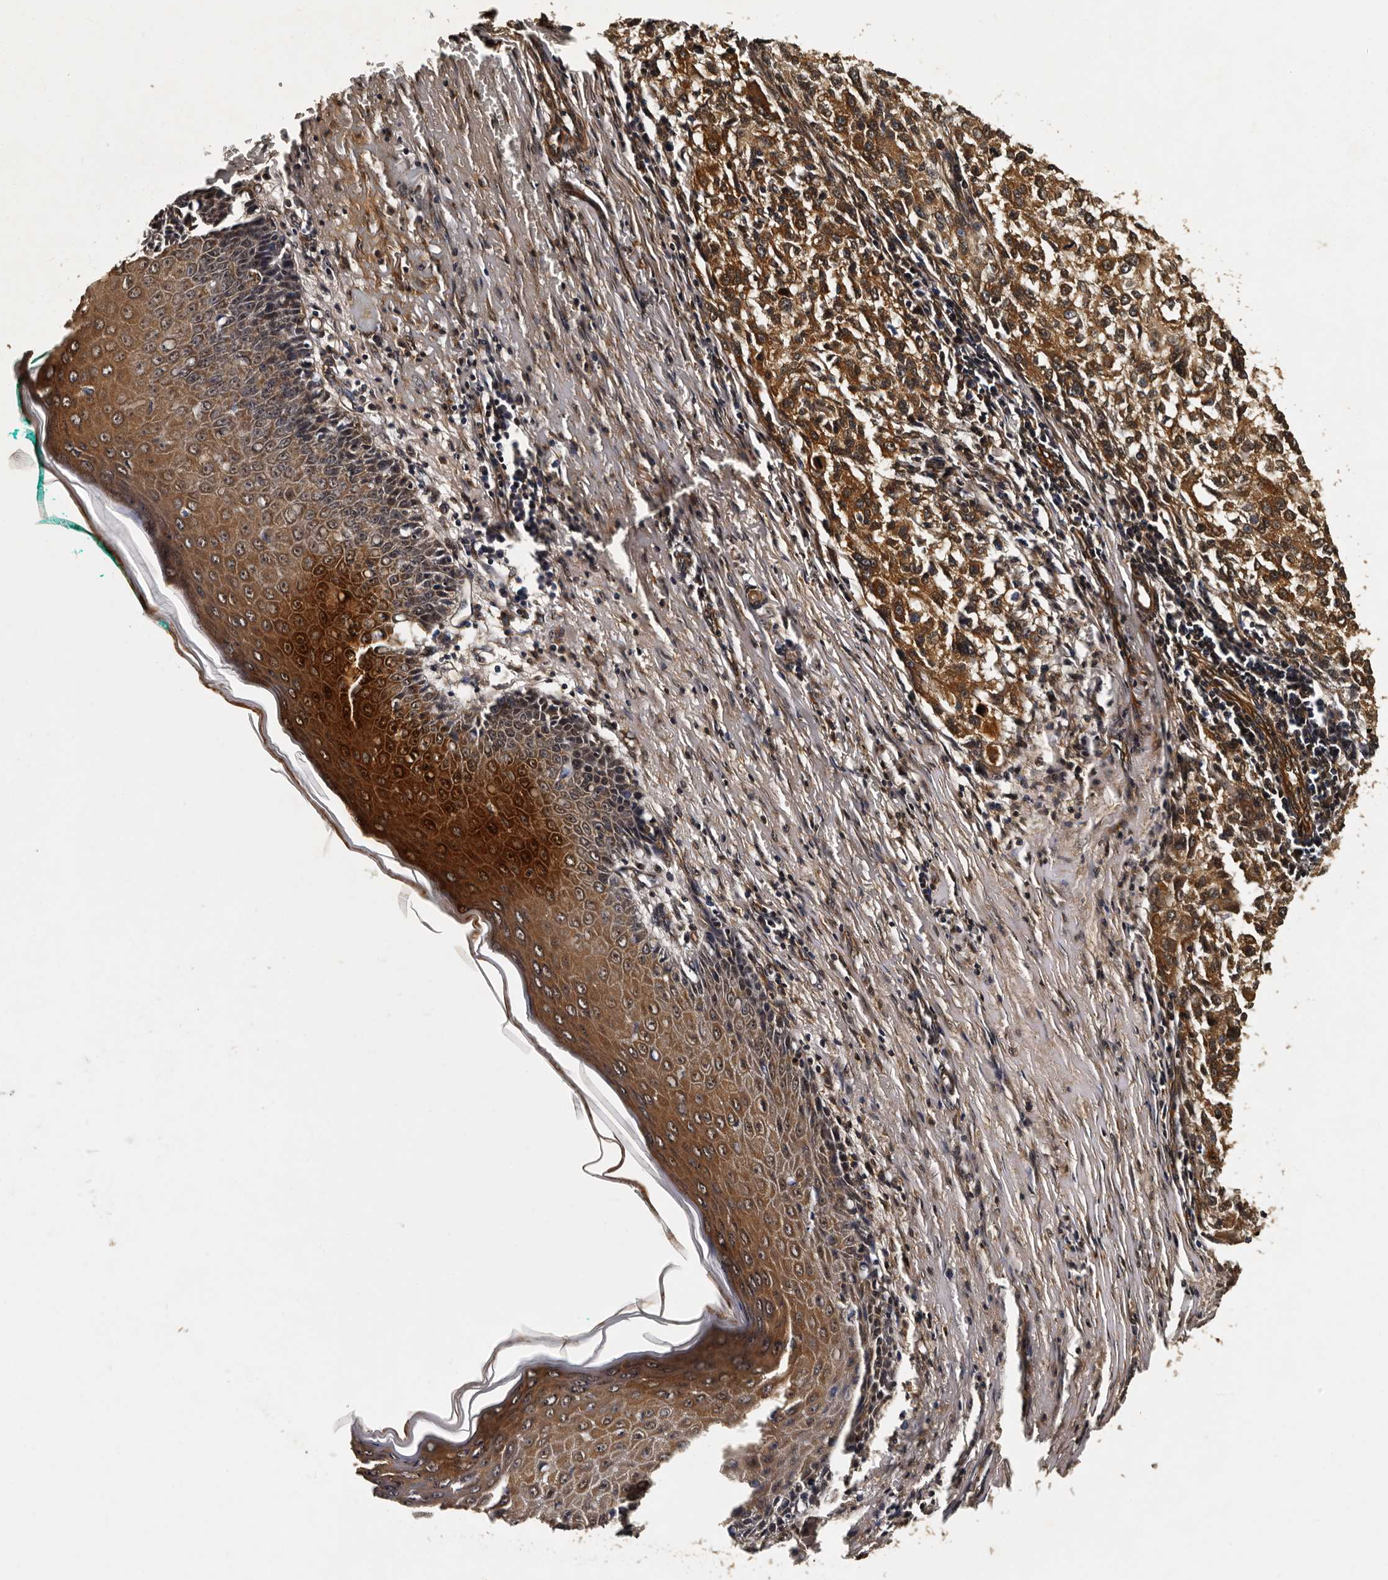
{"staining": {"intensity": "moderate", "quantity": ">75%", "location": "cytoplasmic/membranous,nuclear"}, "tissue": "melanoma", "cell_type": "Tumor cells", "image_type": "cancer", "snomed": [{"axis": "morphology", "description": "Necrosis, NOS"}, {"axis": "morphology", "description": "Malignant melanoma, NOS"}, {"axis": "topography", "description": "Skin"}], "caption": "A brown stain labels moderate cytoplasmic/membranous and nuclear positivity of a protein in human melanoma tumor cells.", "gene": "CPNE3", "patient": {"sex": "female", "age": 87}}